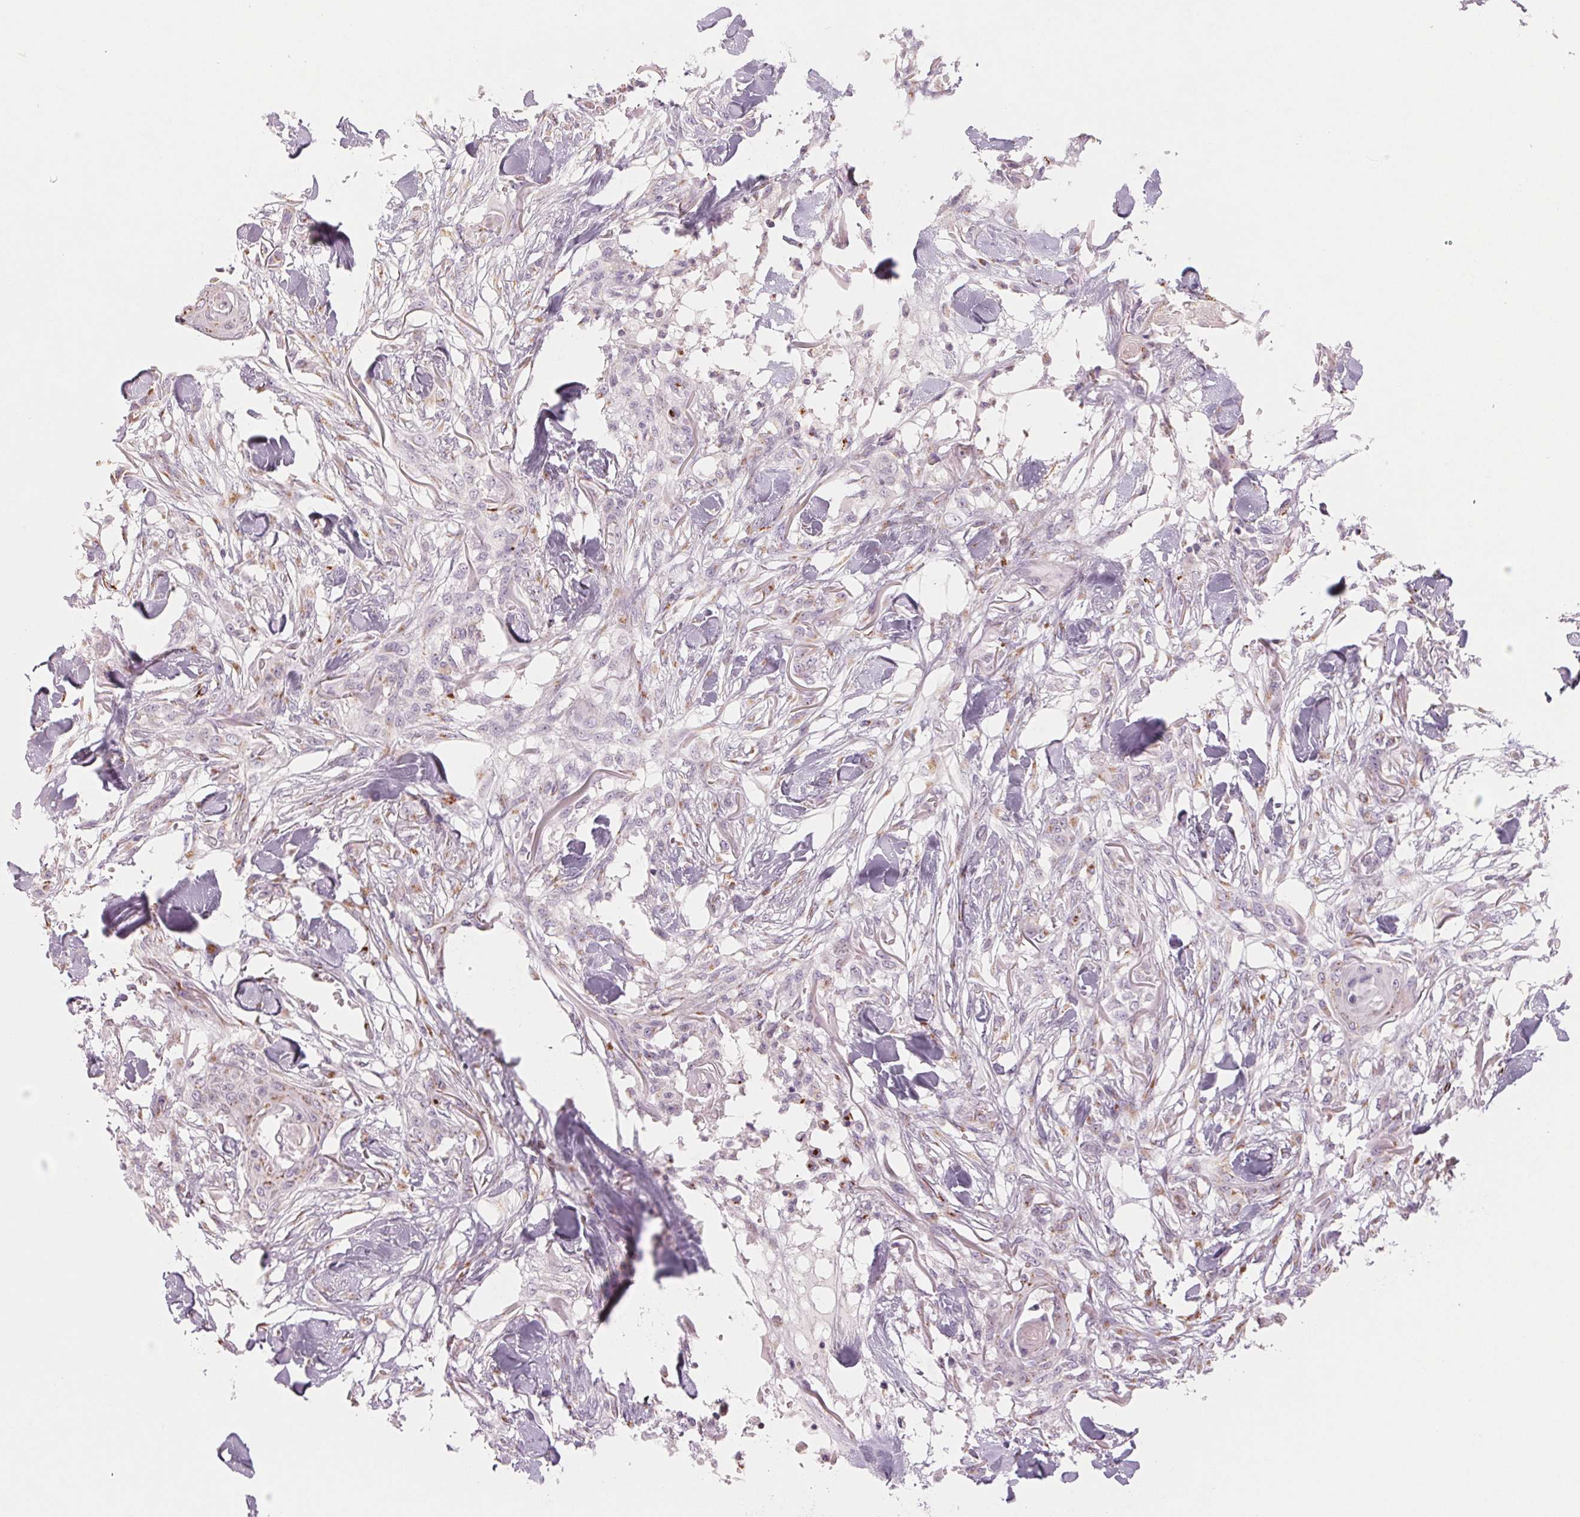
{"staining": {"intensity": "negative", "quantity": "none", "location": "none"}, "tissue": "skin cancer", "cell_type": "Tumor cells", "image_type": "cancer", "snomed": [{"axis": "morphology", "description": "Squamous cell carcinoma, NOS"}, {"axis": "topography", "description": "Skin"}], "caption": "High power microscopy photomicrograph of an immunohistochemistry (IHC) histopathology image of skin cancer, revealing no significant positivity in tumor cells.", "gene": "GALNT7", "patient": {"sex": "female", "age": 59}}